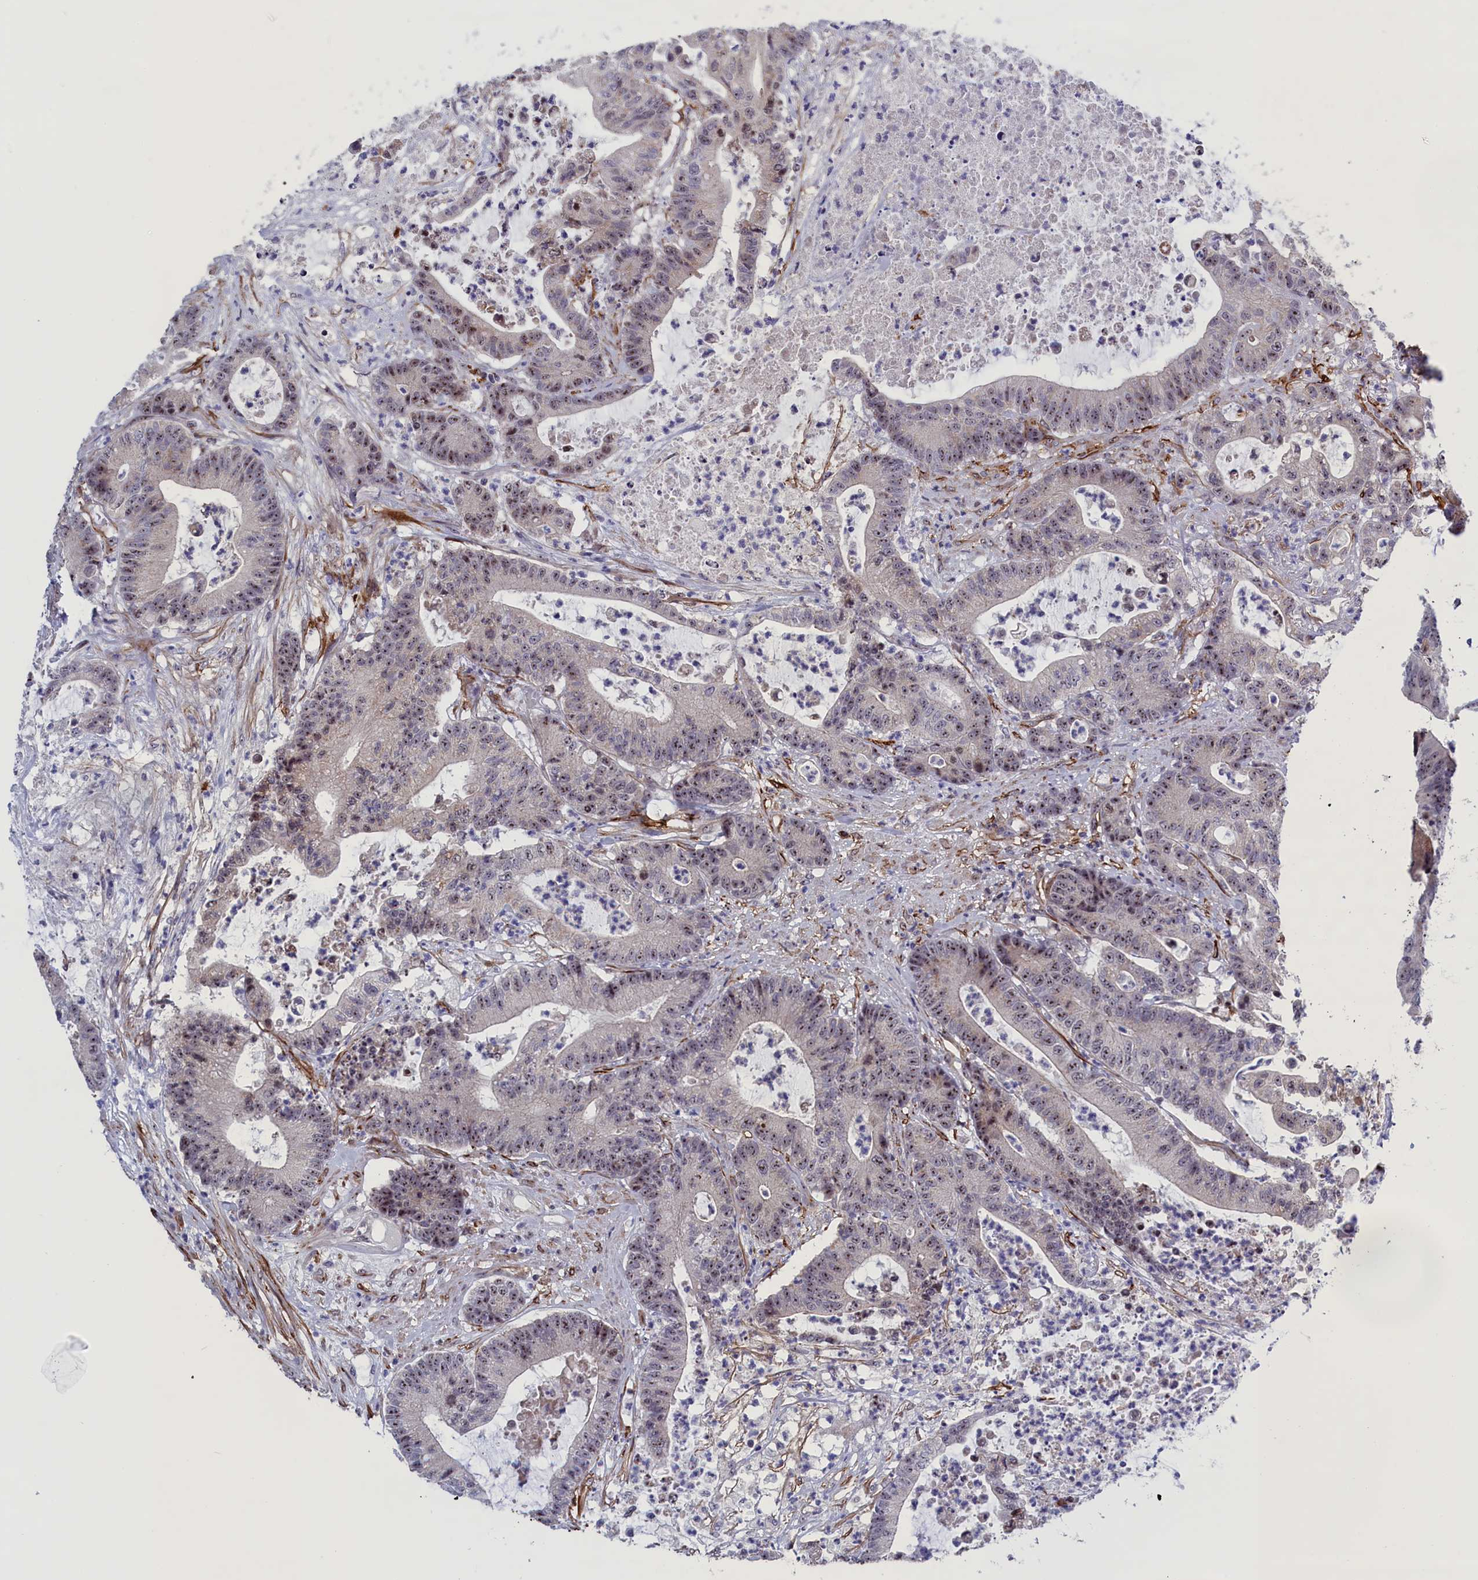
{"staining": {"intensity": "moderate", "quantity": "25%-75%", "location": "nuclear"}, "tissue": "colorectal cancer", "cell_type": "Tumor cells", "image_type": "cancer", "snomed": [{"axis": "morphology", "description": "Adenocarcinoma, NOS"}, {"axis": "topography", "description": "Colon"}], "caption": "A brown stain highlights moderate nuclear staining of a protein in human colorectal adenocarcinoma tumor cells.", "gene": "PPAN", "patient": {"sex": "female", "age": 84}}